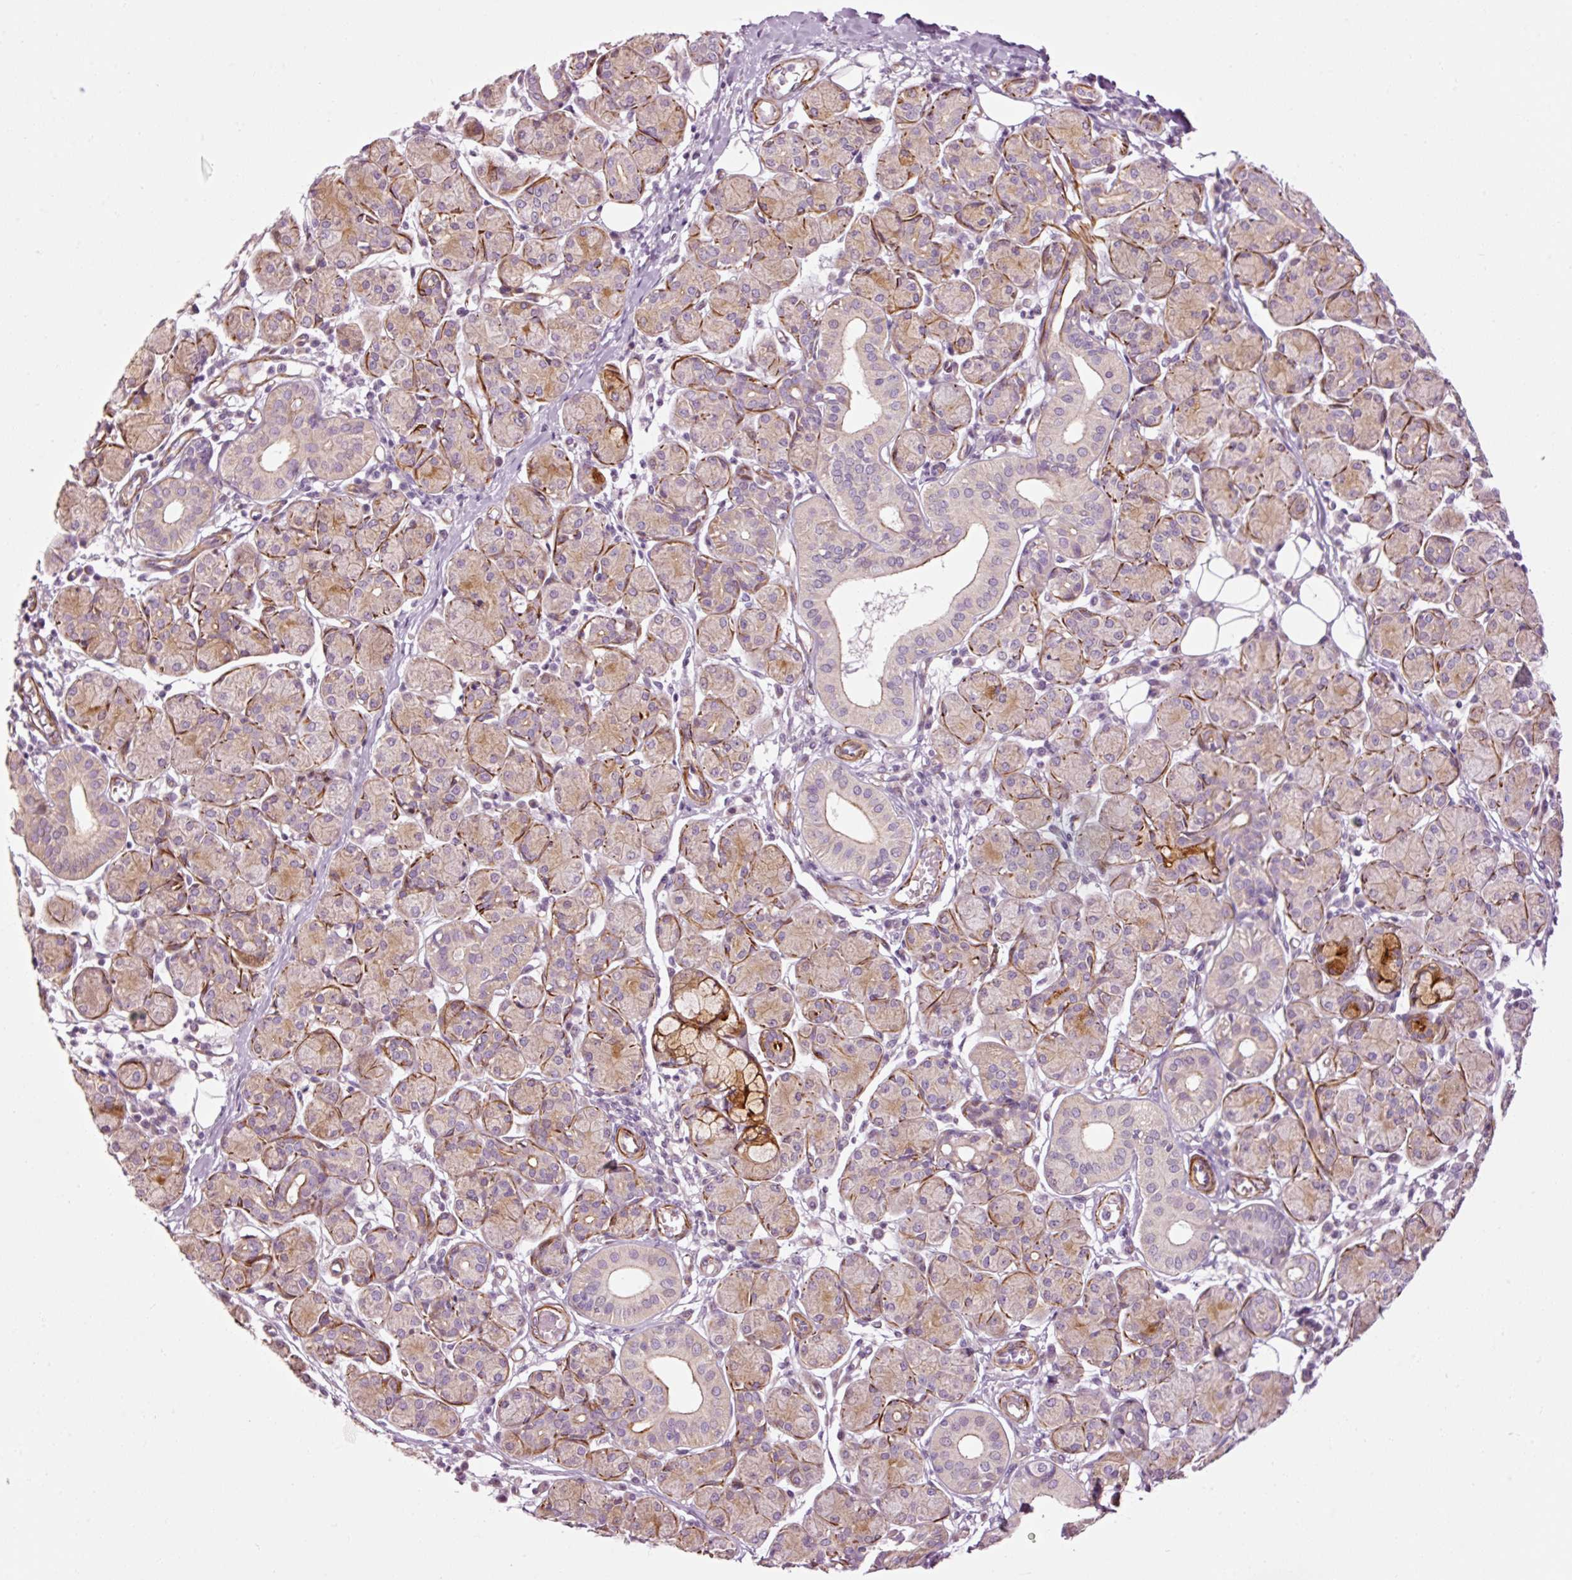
{"staining": {"intensity": "moderate", "quantity": "<25%", "location": "cytoplasmic/membranous"}, "tissue": "salivary gland", "cell_type": "Glandular cells", "image_type": "normal", "snomed": [{"axis": "morphology", "description": "Normal tissue, NOS"}, {"axis": "morphology", "description": "Inflammation, NOS"}, {"axis": "topography", "description": "Lymph node"}, {"axis": "topography", "description": "Salivary gland"}], "caption": "Benign salivary gland reveals moderate cytoplasmic/membranous staining in approximately <25% of glandular cells, visualized by immunohistochemistry.", "gene": "ANKRD20A1", "patient": {"sex": "male", "age": 3}}